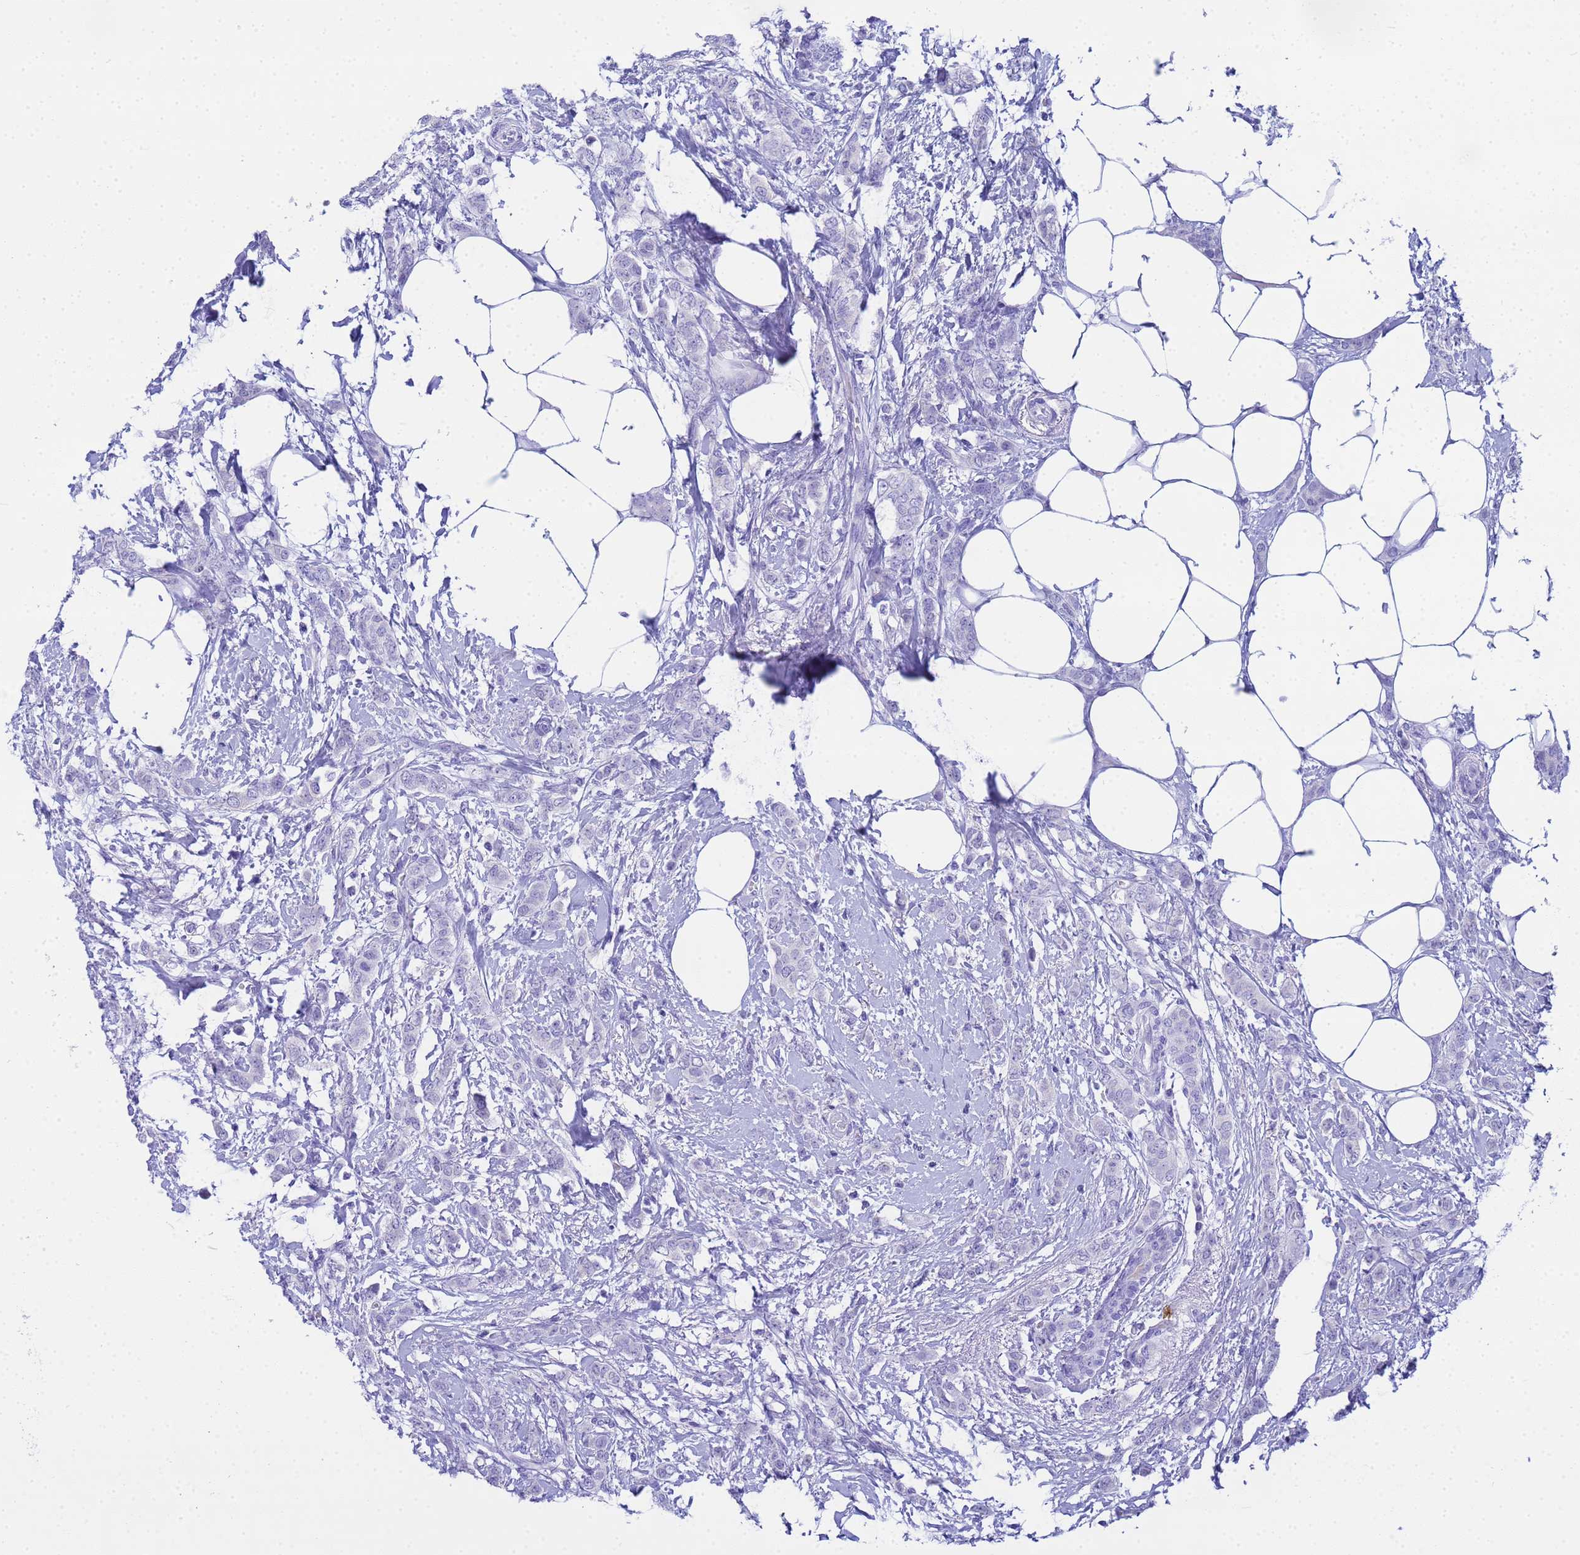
{"staining": {"intensity": "negative", "quantity": "none", "location": "none"}, "tissue": "breast cancer", "cell_type": "Tumor cells", "image_type": "cancer", "snomed": [{"axis": "morphology", "description": "Duct carcinoma"}, {"axis": "topography", "description": "Breast"}], "caption": "This is an immunohistochemistry (IHC) micrograph of human intraductal carcinoma (breast). There is no expression in tumor cells.", "gene": "AQP12A", "patient": {"sex": "female", "age": 72}}